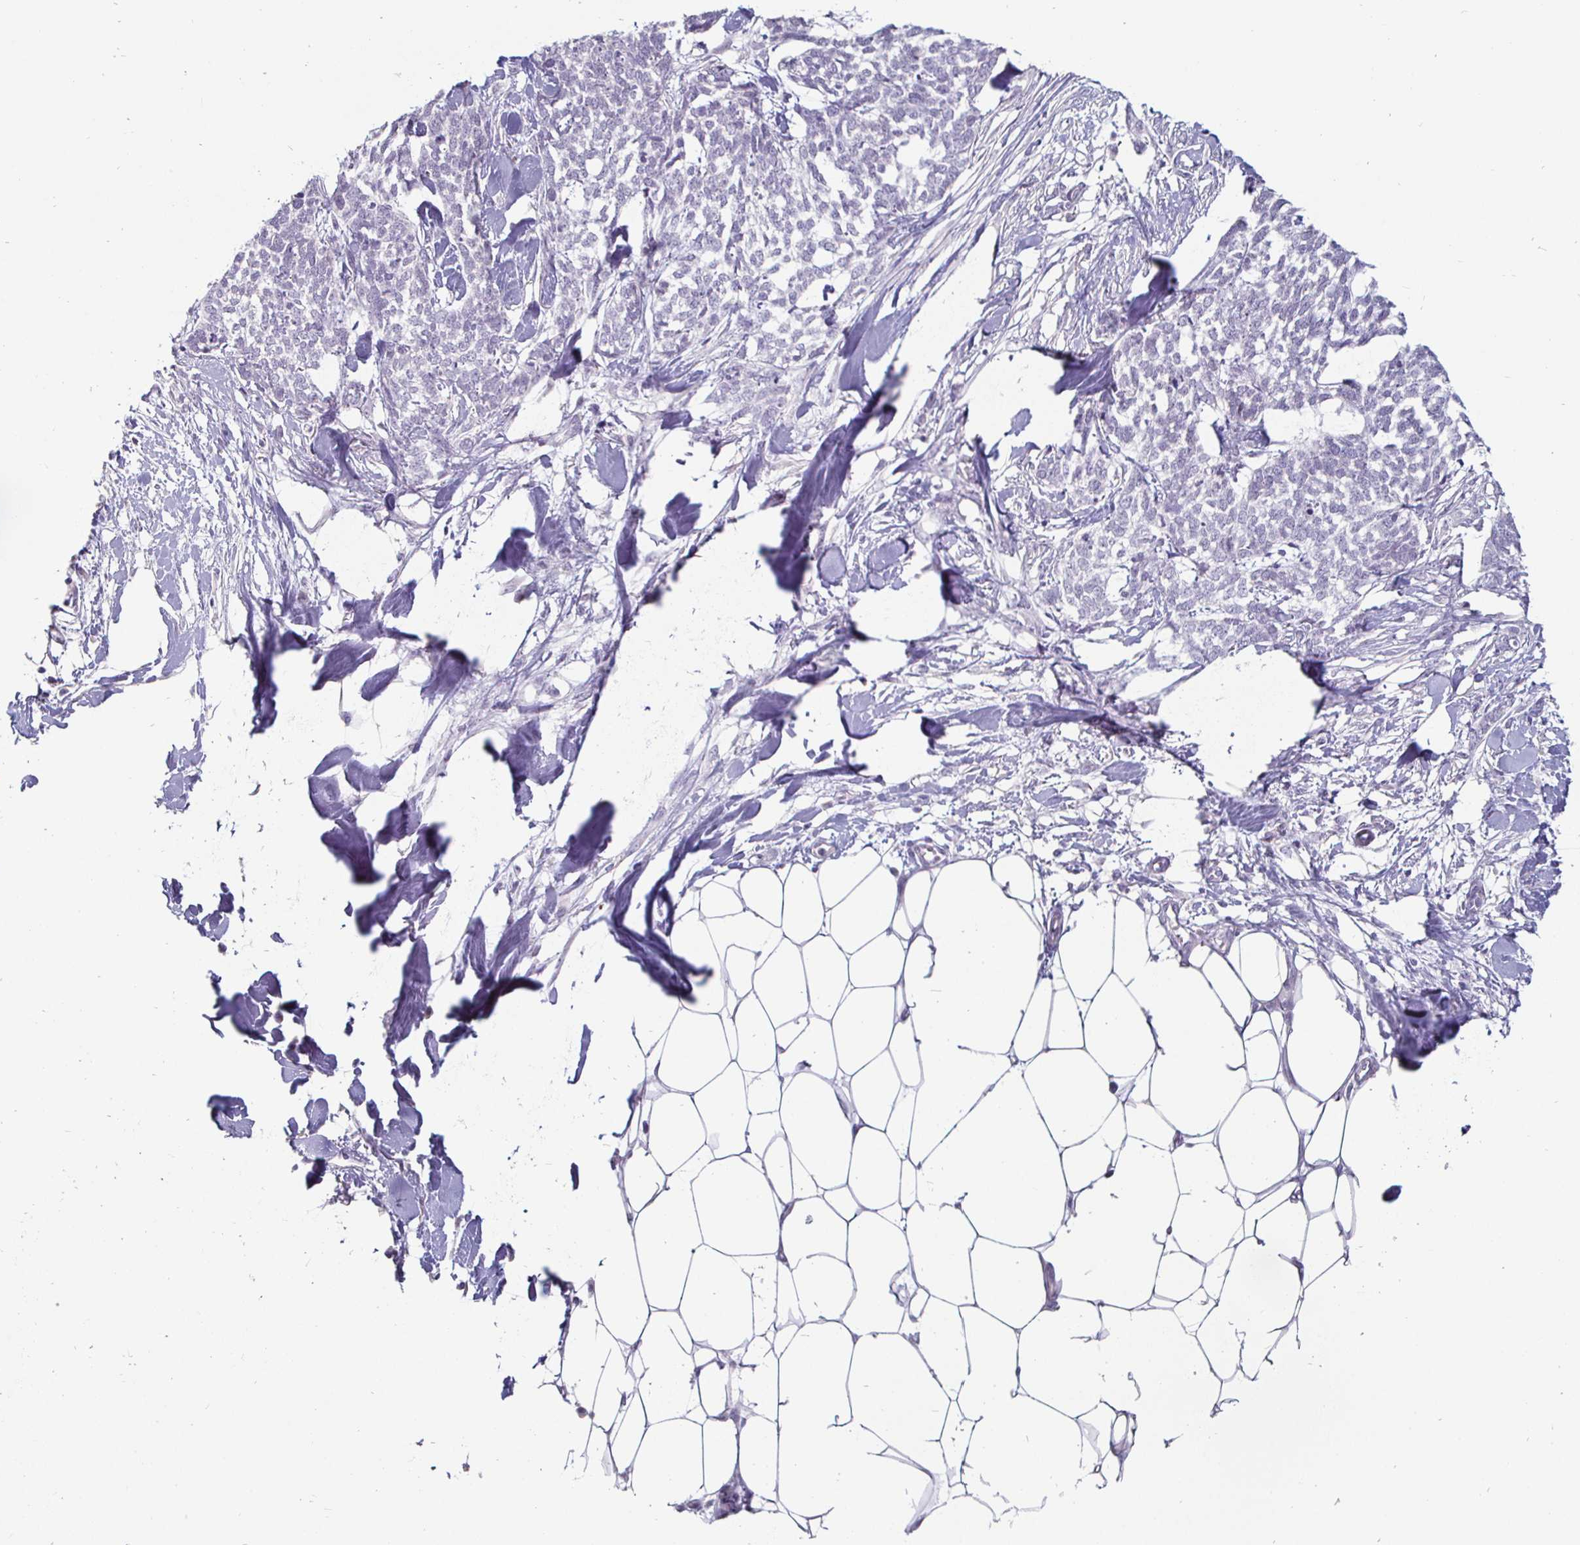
{"staining": {"intensity": "negative", "quantity": "none", "location": "none"}, "tissue": "skin cancer", "cell_type": "Tumor cells", "image_type": "cancer", "snomed": [{"axis": "morphology", "description": "Basal cell carcinoma"}, {"axis": "topography", "description": "Skin"}], "caption": "This is an IHC image of skin cancer (basal cell carcinoma). There is no expression in tumor cells.", "gene": "DMRTB1", "patient": {"sex": "female", "age": 59}}